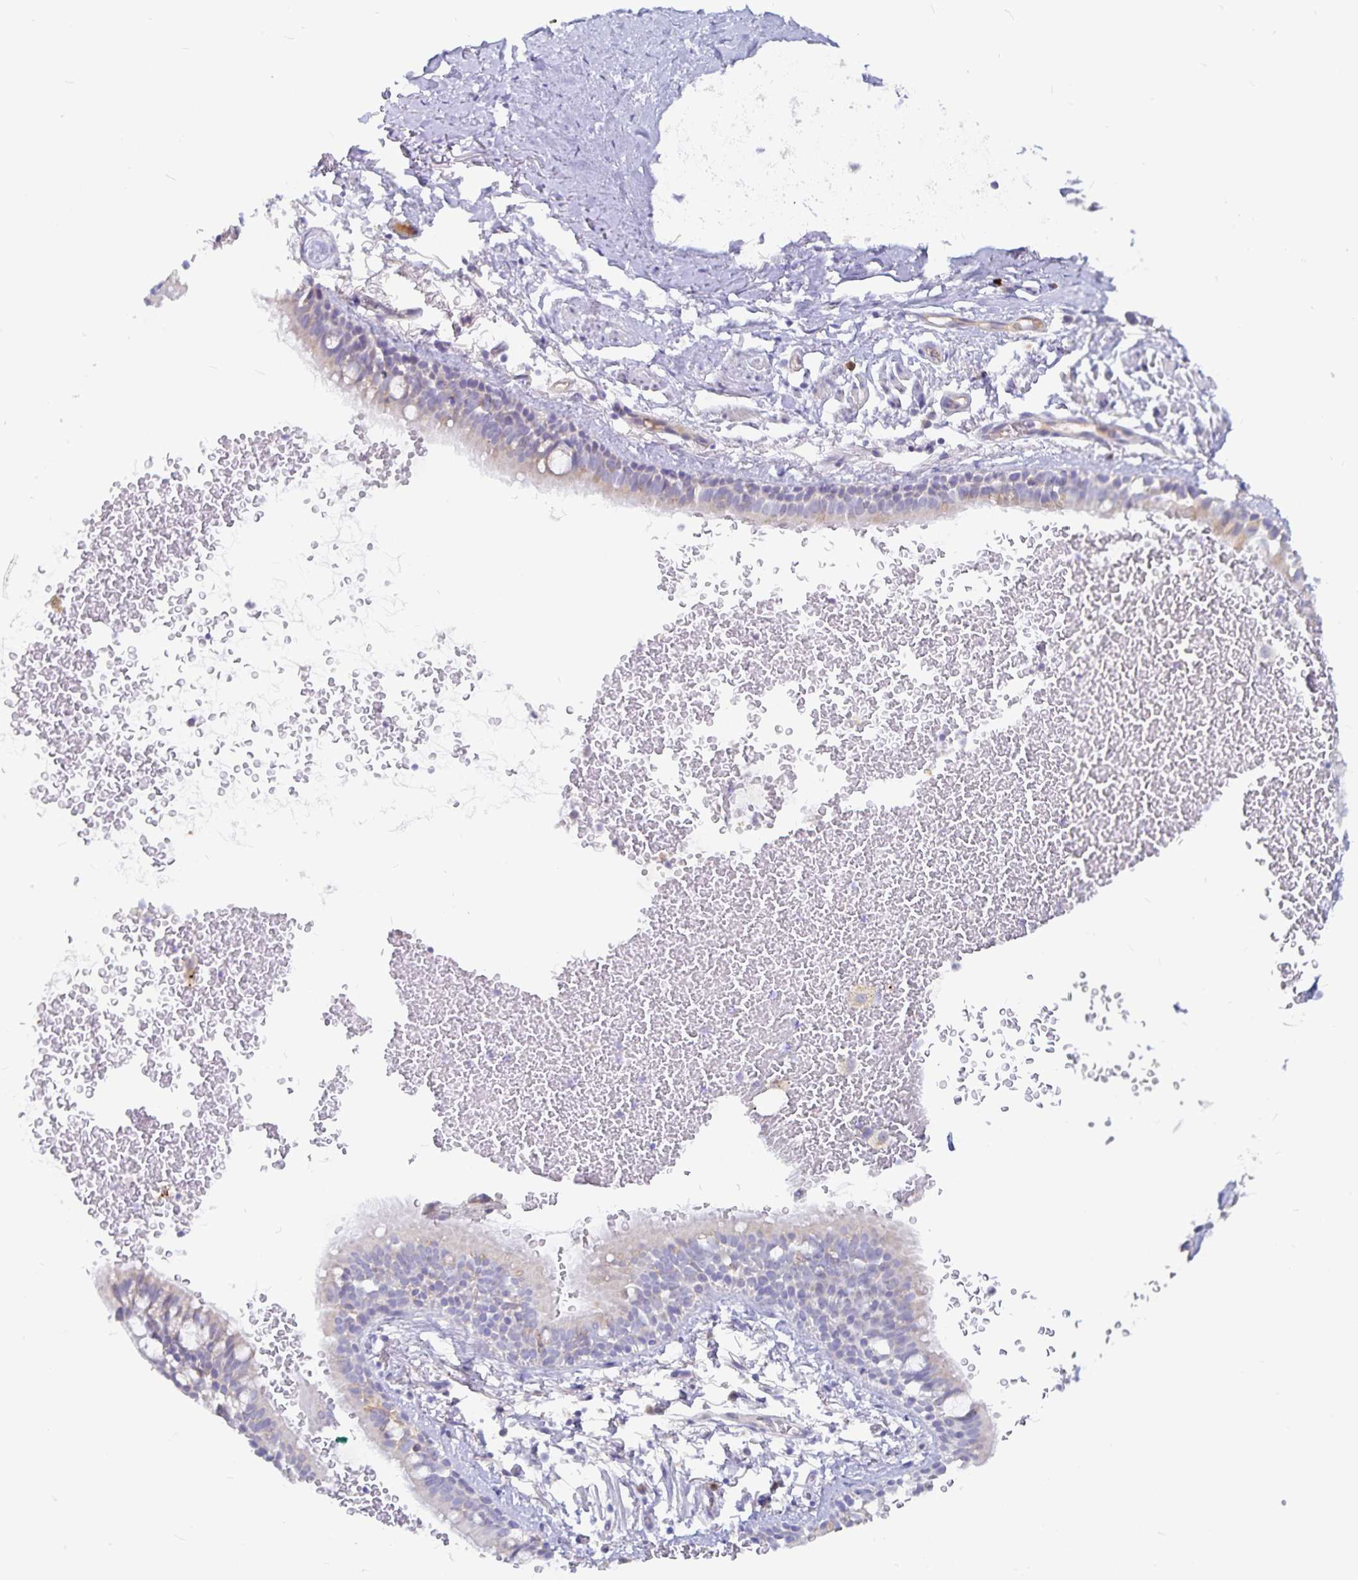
{"staining": {"intensity": "weak", "quantity": "<25%", "location": "cytoplasmic/membranous"}, "tissue": "bronchus", "cell_type": "Respiratory epithelial cells", "image_type": "normal", "snomed": [{"axis": "morphology", "description": "Normal tissue, NOS"}, {"axis": "topography", "description": "Lymph node"}, {"axis": "topography", "description": "Cartilage tissue"}, {"axis": "topography", "description": "Bronchus"}], "caption": "A high-resolution histopathology image shows immunohistochemistry staining of normal bronchus, which shows no significant expression in respiratory epithelial cells.", "gene": "PKHD1", "patient": {"sex": "female", "age": 70}}